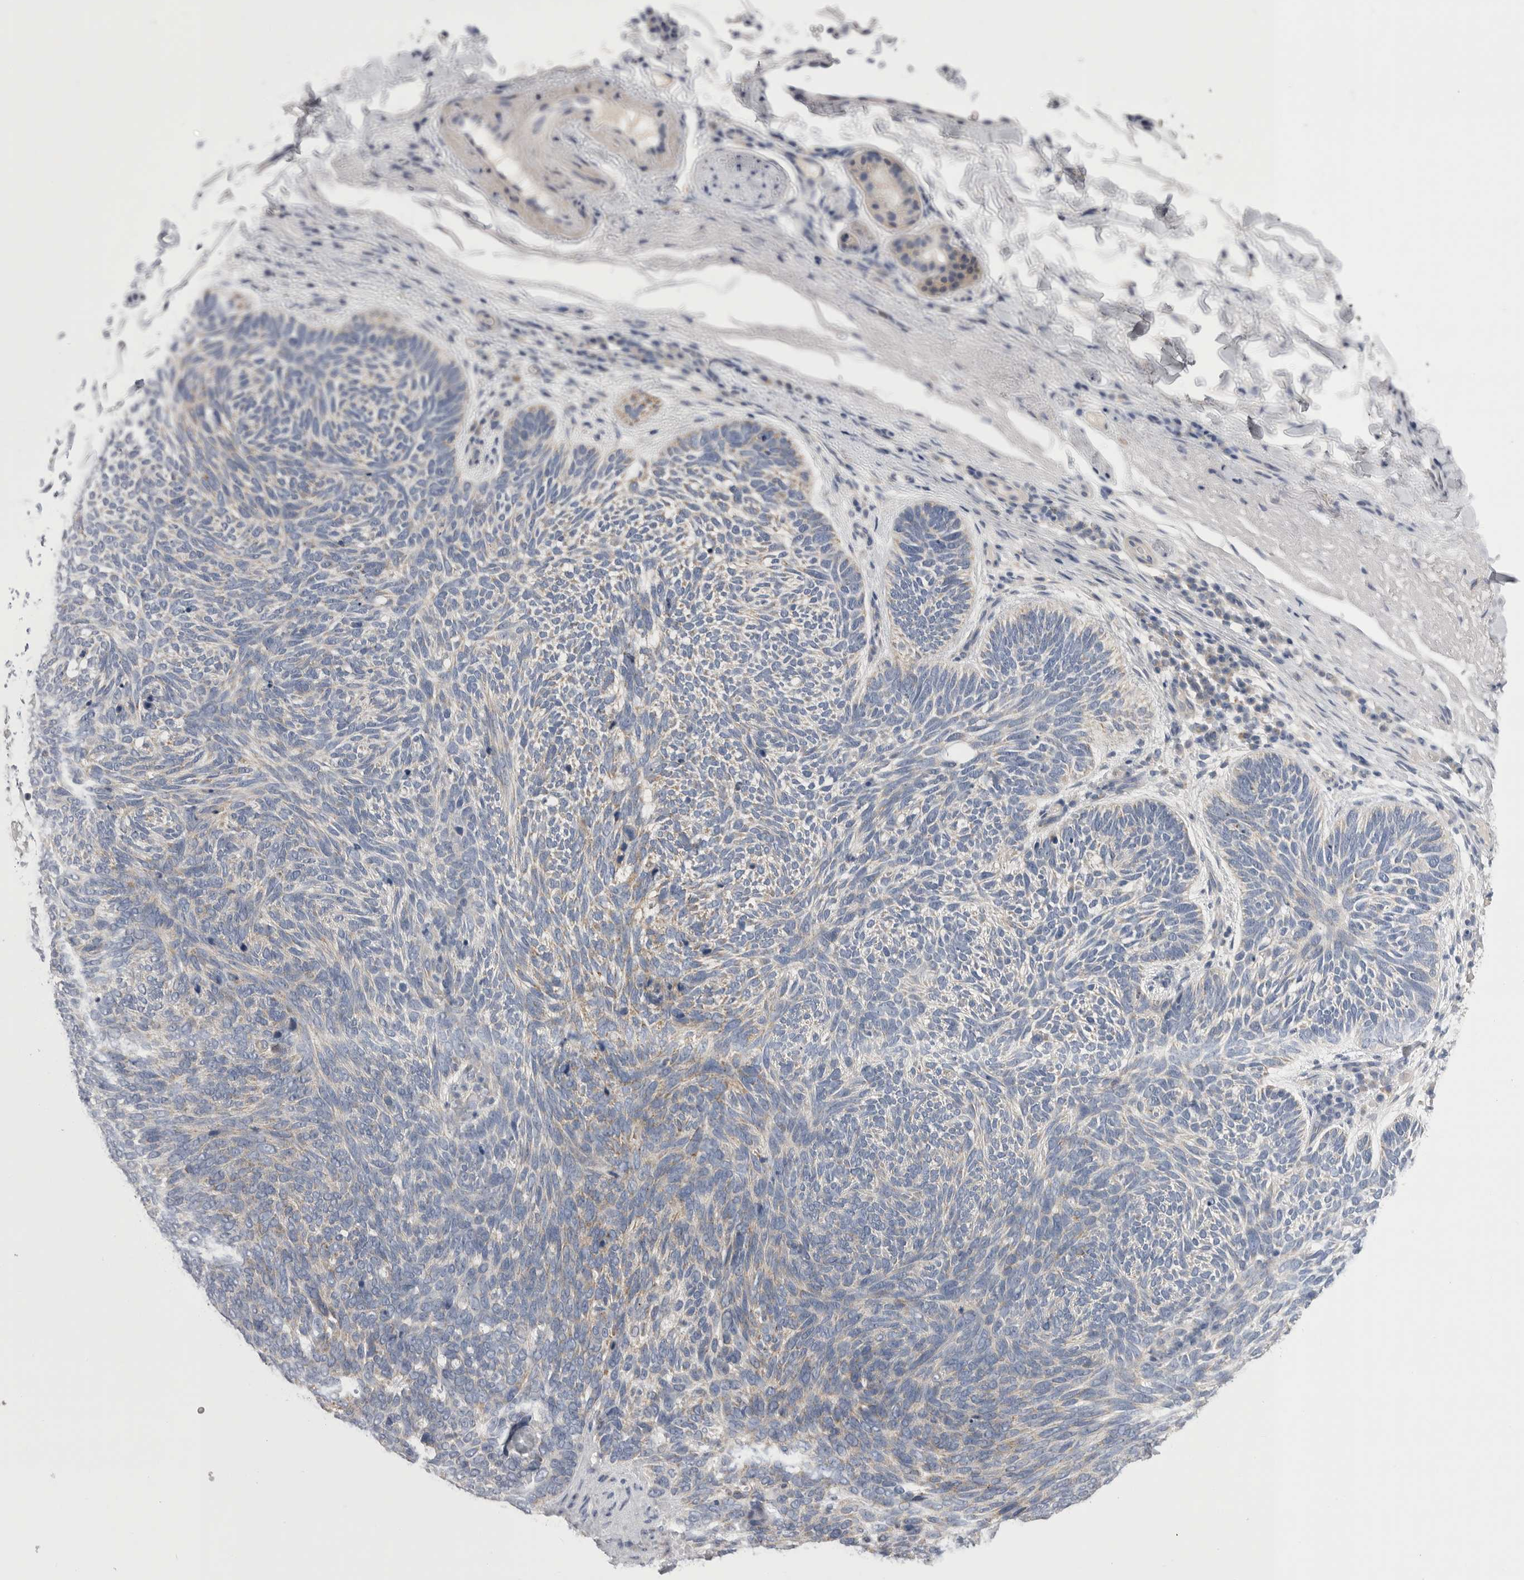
{"staining": {"intensity": "negative", "quantity": "none", "location": "none"}, "tissue": "skin cancer", "cell_type": "Tumor cells", "image_type": "cancer", "snomed": [{"axis": "morphology", "description": "Basal cell carcinoma"}, {"axis": "topography", "description": "Skin"}], "caption": "The immunohistochemistry micrograph has no significant positivity in tumor cells of skin cancer (basal cell carcinoma) tissue.", "gene": "CCDC126", "patient": {"sex": "female", "age": 85}}